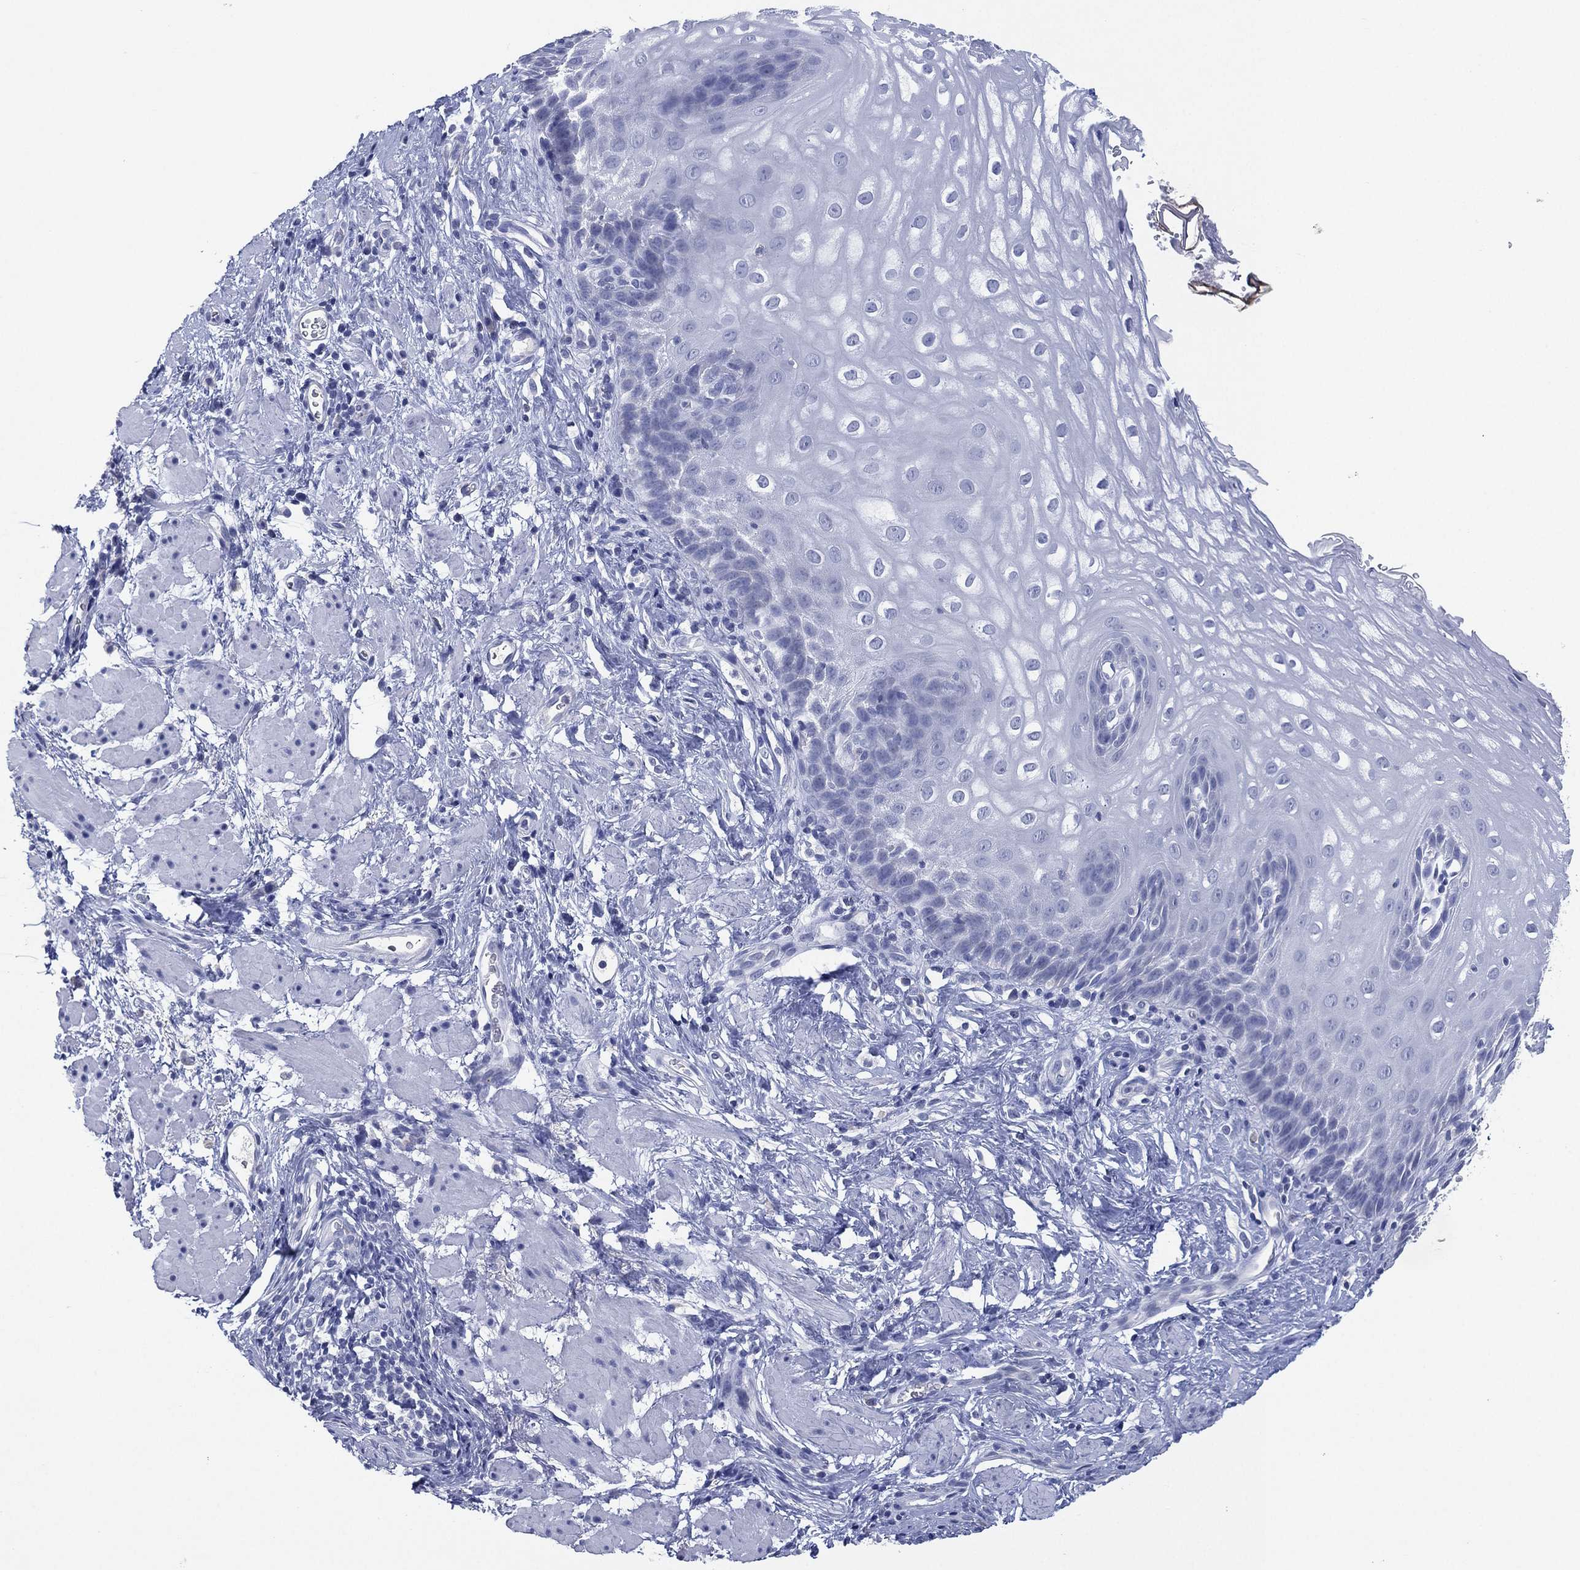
{"staining": {"intensity": "negative", "quantity": "none", "location": "none"}, "tissue": "esophagus", "cell_type": "Squamous epithelial cells", "image_type": "normal", "snomed": [{"axis": "morphology", "description": "Normal tissue, NOS"}, {"axis": "topography", "description": "Esophagus"}], "caption": "A high-resolution micrograph shows IHC staining of benign esophagus, which reveals no significant staining in squamous epithelial cells. (DAB IHC, high magnification).", "gene": "KRT35", "patient": {"sex": "male", "age": 64}}